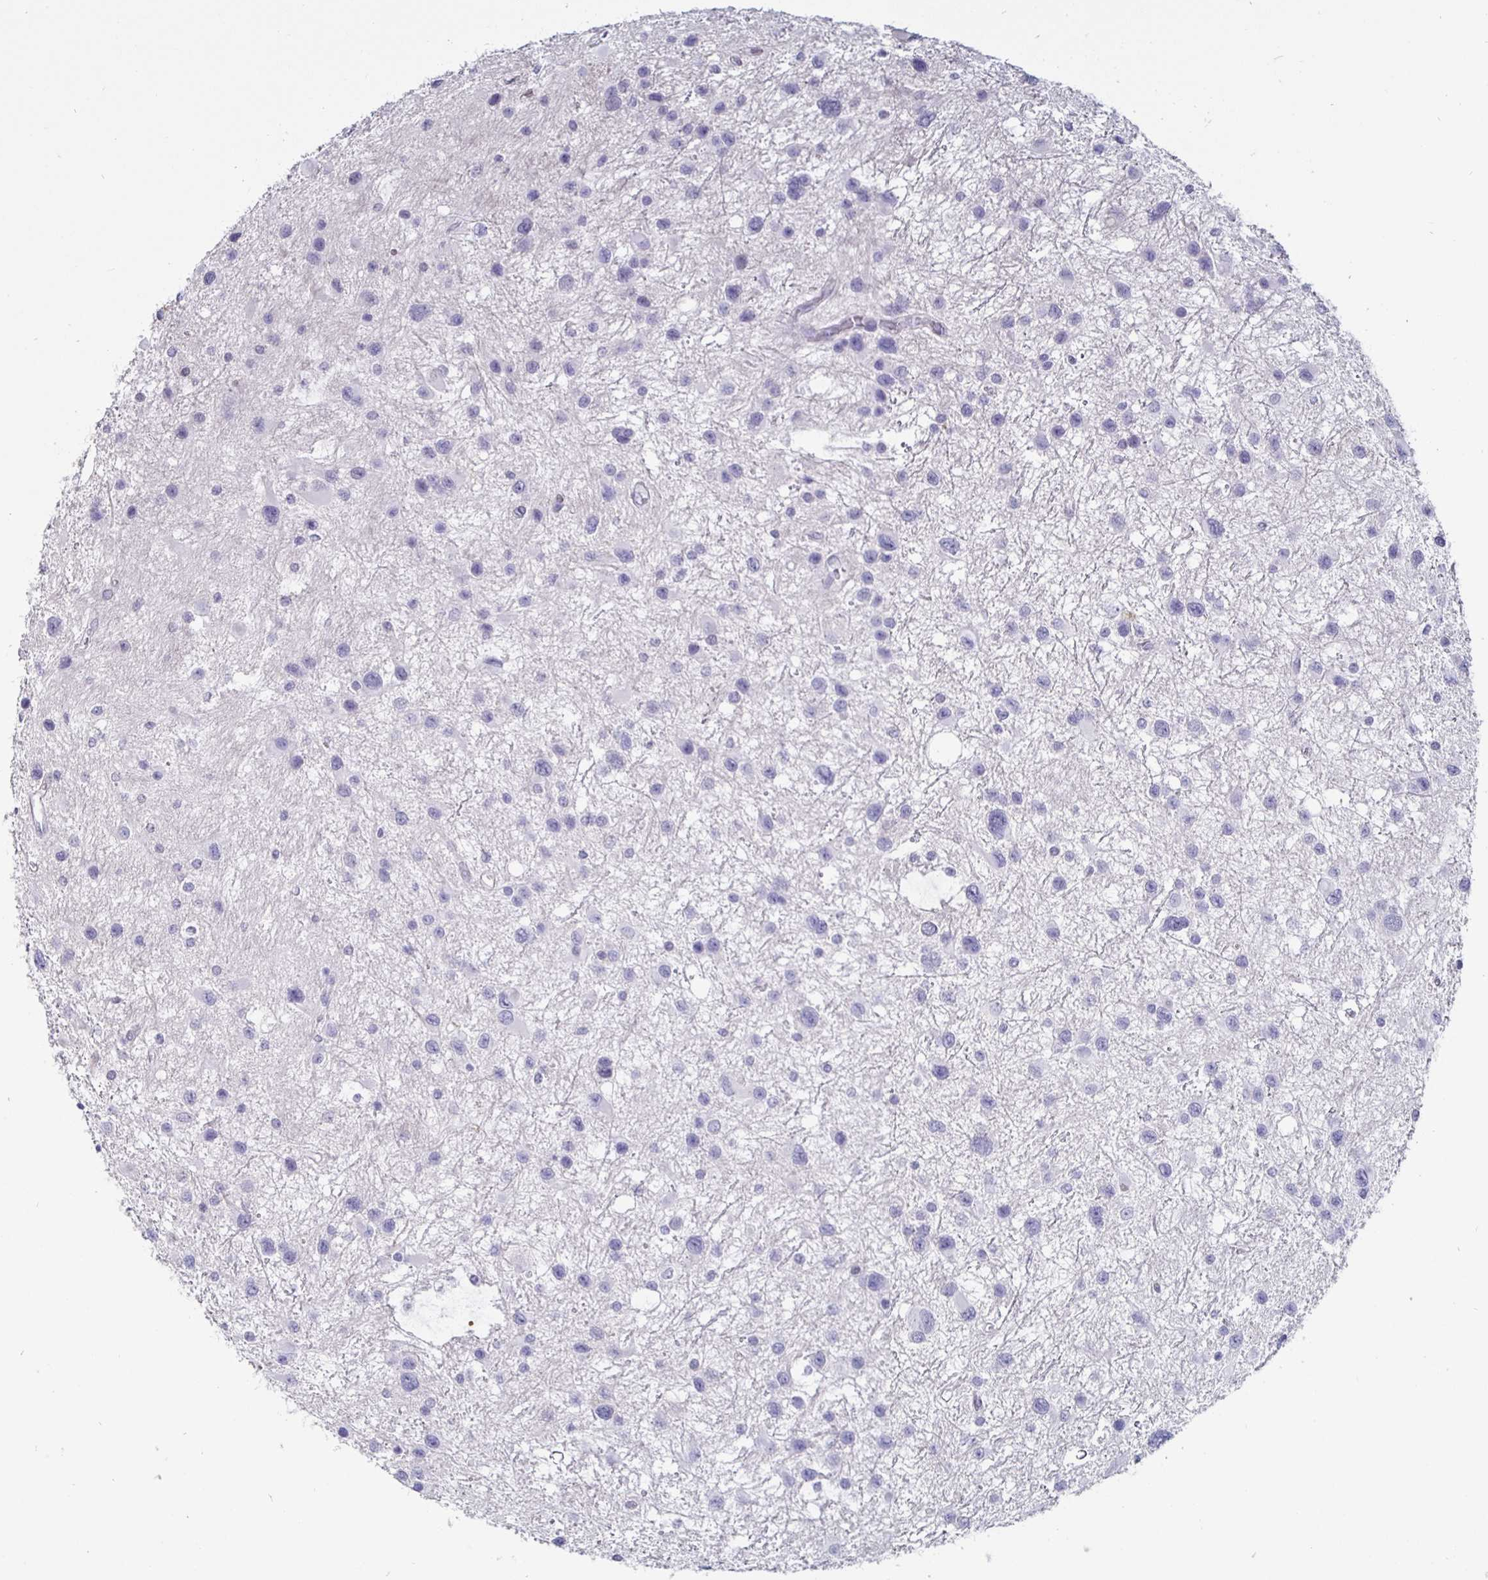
{"staining": {"intensity": "negative", "quantity": "none", "location": "none"}, "tissue": "glioma", "cell_type": "Tumor cells", "image_type": "cancer", "snomed": [{"axis": "morphology", "description": "Glioma, malignant, Low grade"}, {"axis": "topography", "description": "Brain"}], "caption": "A high-resolution micrograph shows immunohistochemistry staining of low-grade glioma (malignant), which demonstrates no significant expression in tumor cells.", "gene": "OOSP2", "patient": {"sex": "female", "age": 32}}